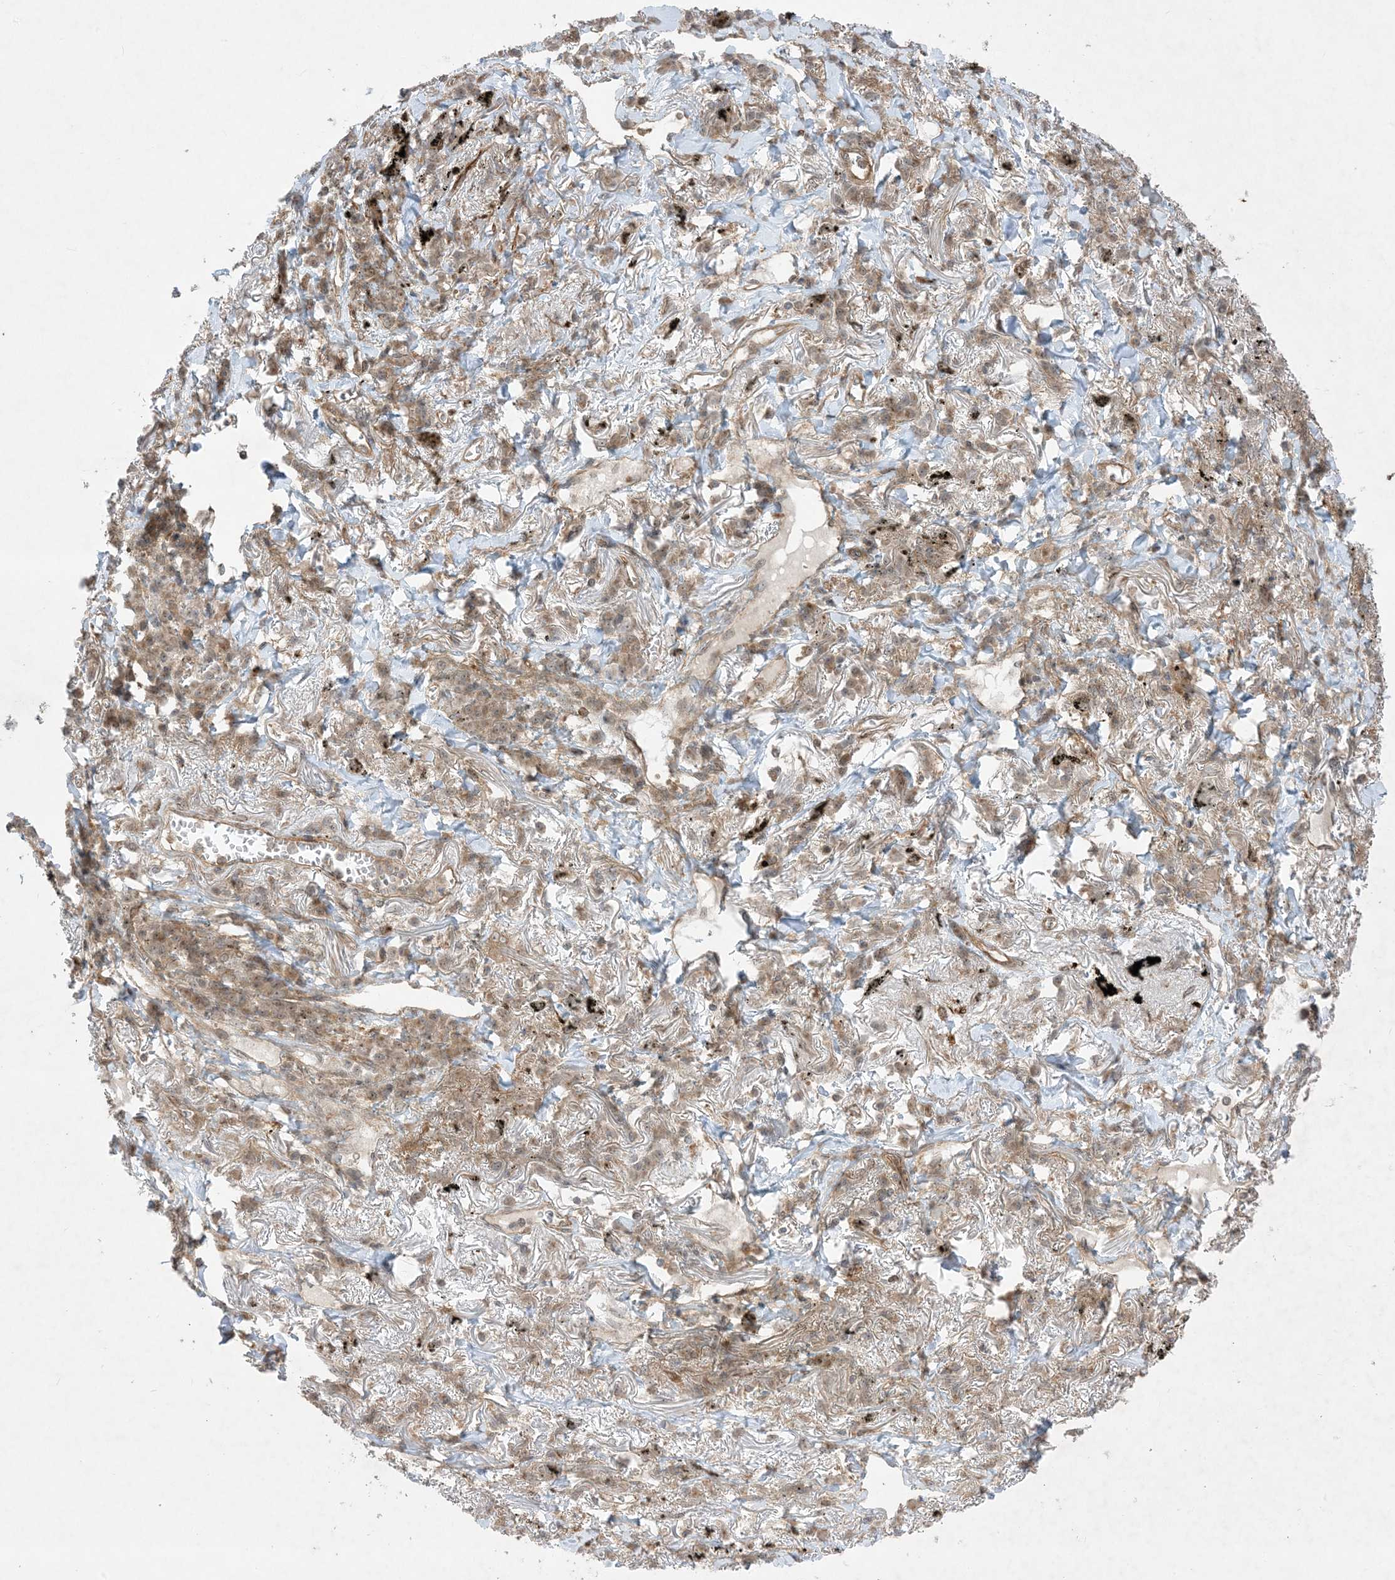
{"staining": {"intensity": "moderate", "quantity": ">75%", "location": "cytoplasmic/membranous,nuclear"}, "tissue": "lung cancer", "cell_type": "Tumor cells", "image_type": "cancer", "snomed": [{"axis": "morphology", "description": "Adenocarcinoma, NOS"}, {"axis": "topography", "description": "Lung"}], "caption": "Immunohistochemical staining of lung adenocarcinoma shows moderate cytoplasmic/membranous and nuclear protein staining in approximately >75% of tumor cells.", "gene": "SOGA3", "patient": {"sex": "male", "age": 65}}